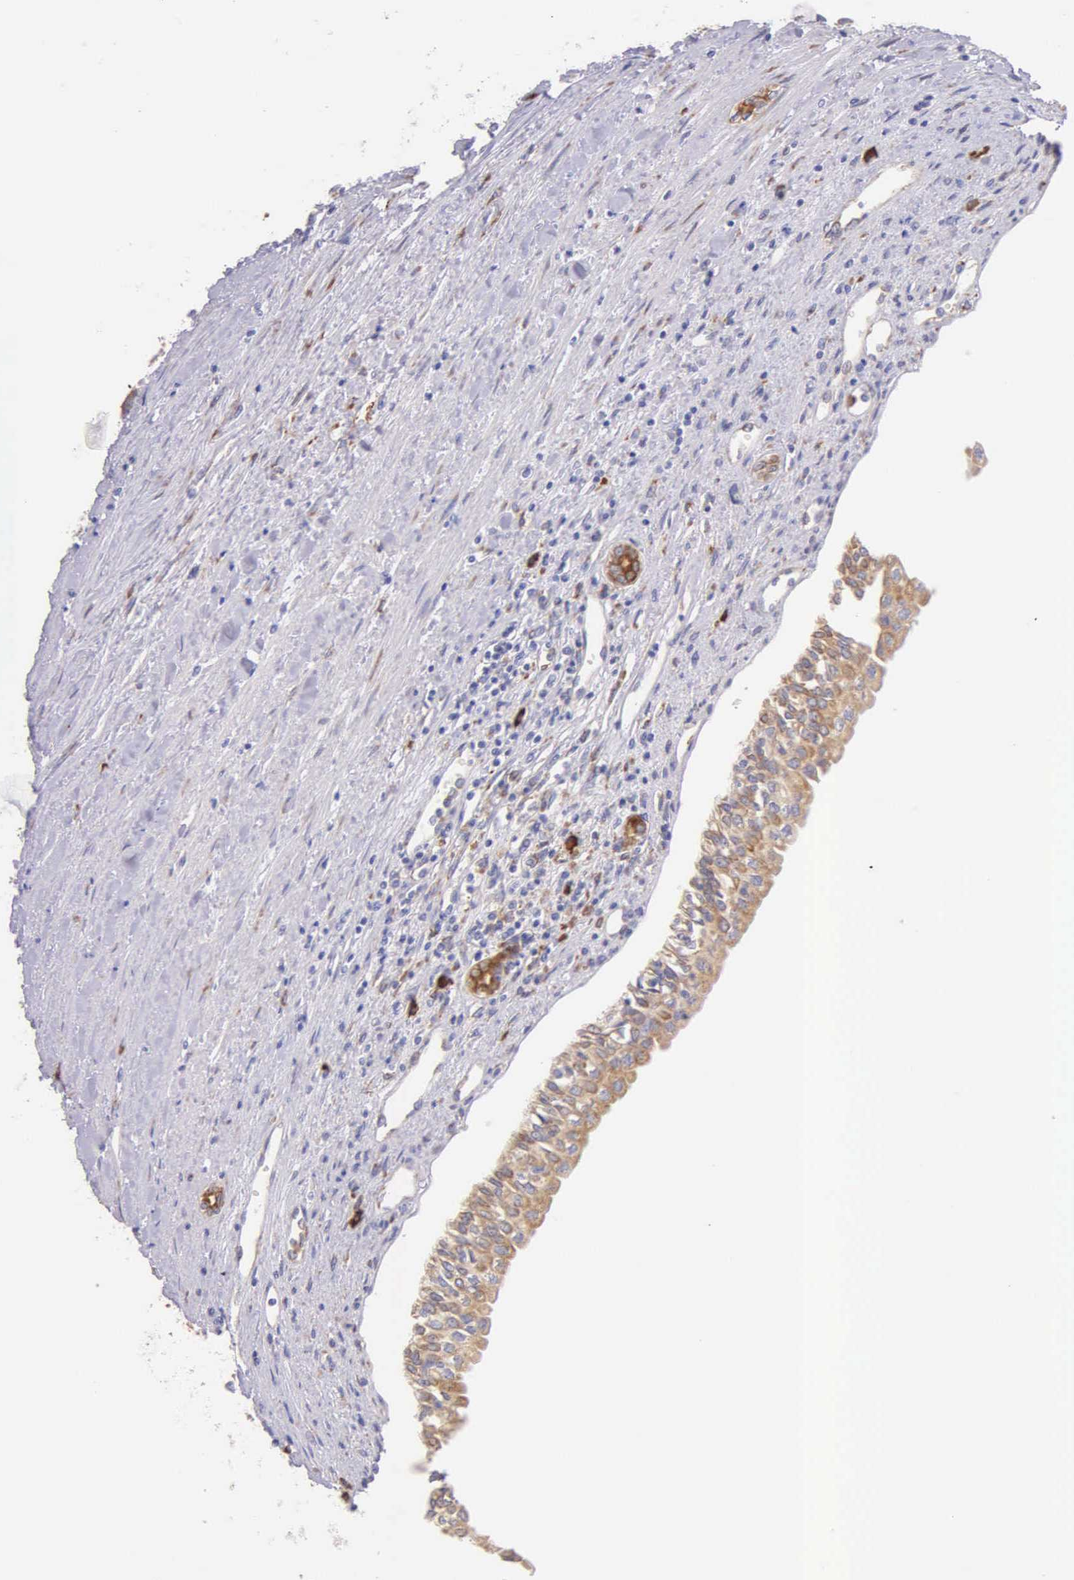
{"staining": {"intensity": "weak", "quantity": "<25%", "location": "cytoplasmic/membranous"}, "tissue": "renal cancer", "cell_type": "Tumor cells", "image_type": "cancer", "snomed": [{"axis": "morphology", "description": "Adenocarcinoma, NOS"}, {"axis": "topography", "description": "Kidney"}], "caption": "An immunohistochemistry (IHC) image of renal cancer (adenocarcinoma) is shown. There is no staining in tumor cells of renal cancer (adenocarcinoma). Brightfield microscopy of immunohistochemistry (IHC) stained with DAB (3,3'-diaminobenzidine) (brown) and hematoxylin (blue), captured at high magnification.", "gene": "CKAP4", "patient": {"sex": "male", "age": 56}}